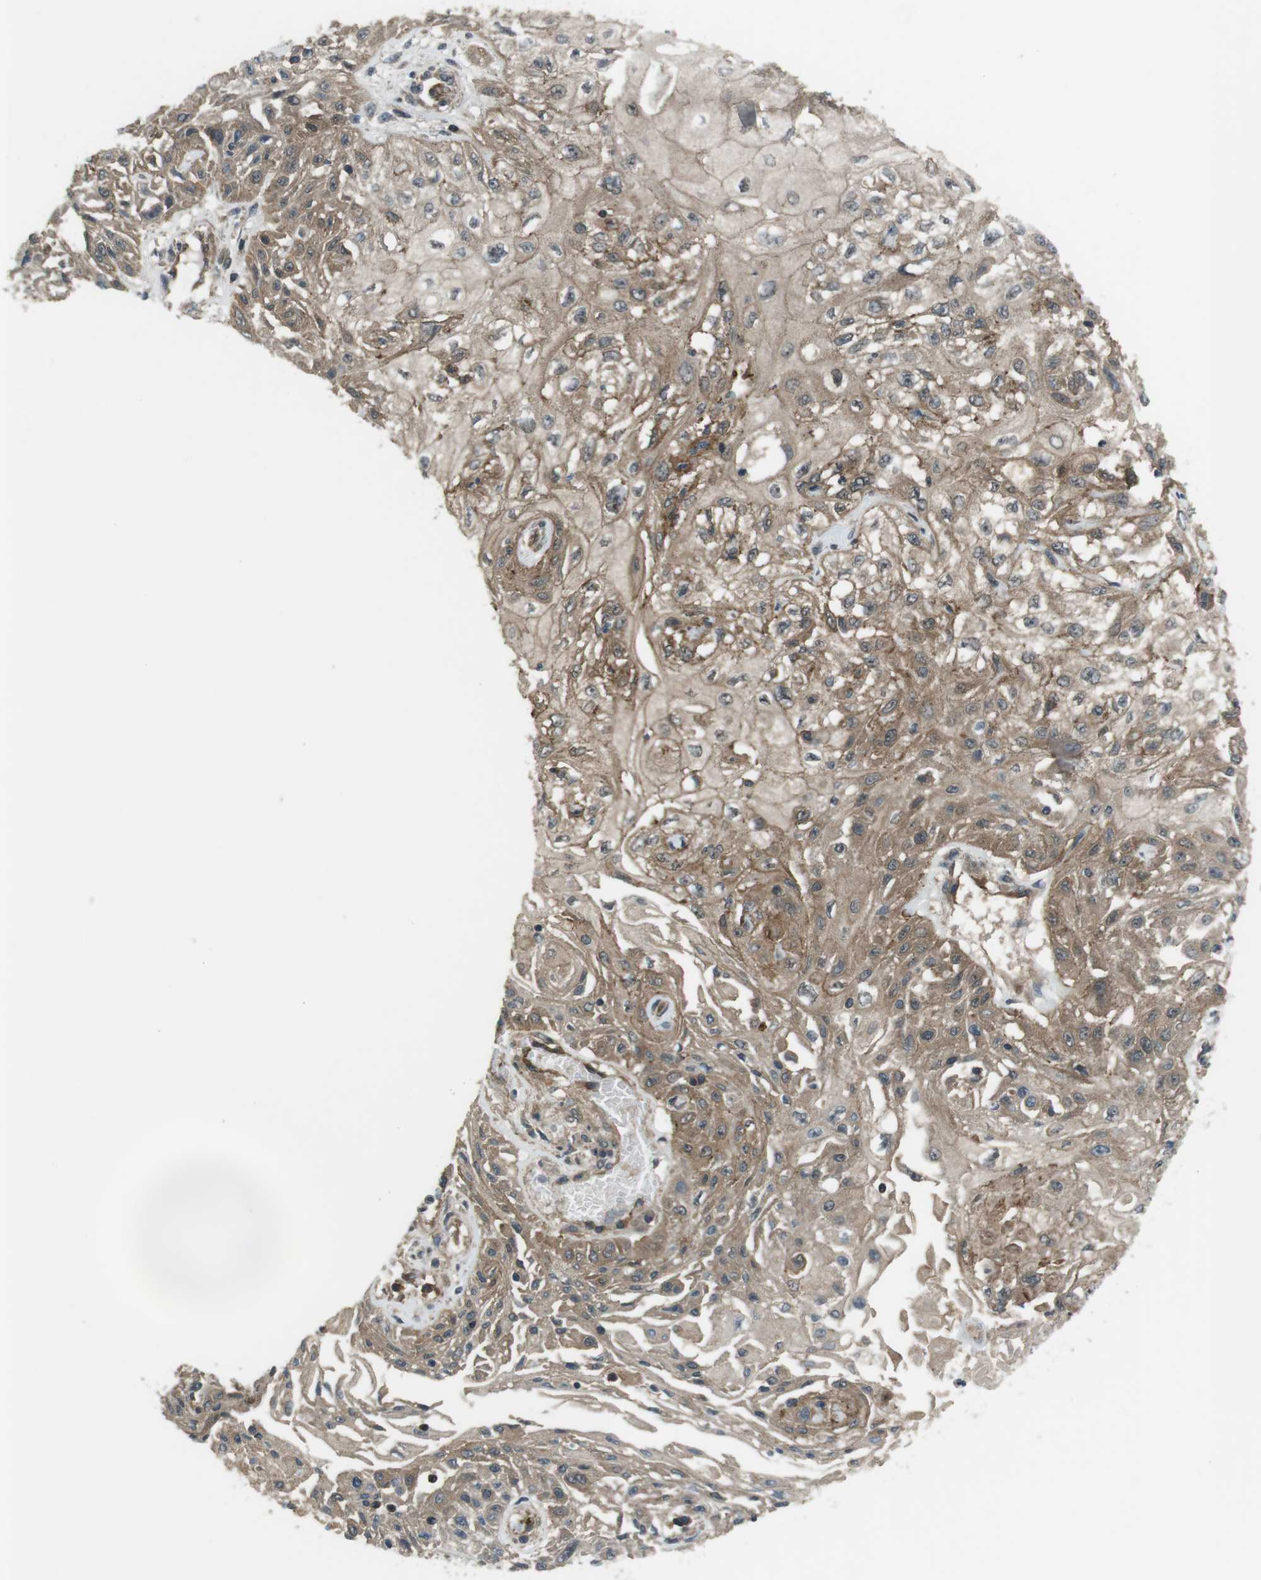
{"staining": {"intensity": "moderate", "quantity": ">75%", "location": "cytoplasmic/membranous"}, "tissue": "skin cancer", "cell_type": "Tumor cells", "image_type": "cancer", "snomed": [{"axis": "morphology", "description": "Squamous cell carcinoma, NOS"}, {"axis": "topography", "description": "Skin"}], "caption": "Squamous cell carcinoma (skin) tissue demonstrates moderate cytoplasmic/membranous positivity in about >75% of tumor cells", "gene": "TIAM2", "patient": {"sex": "male", "age": 75}}